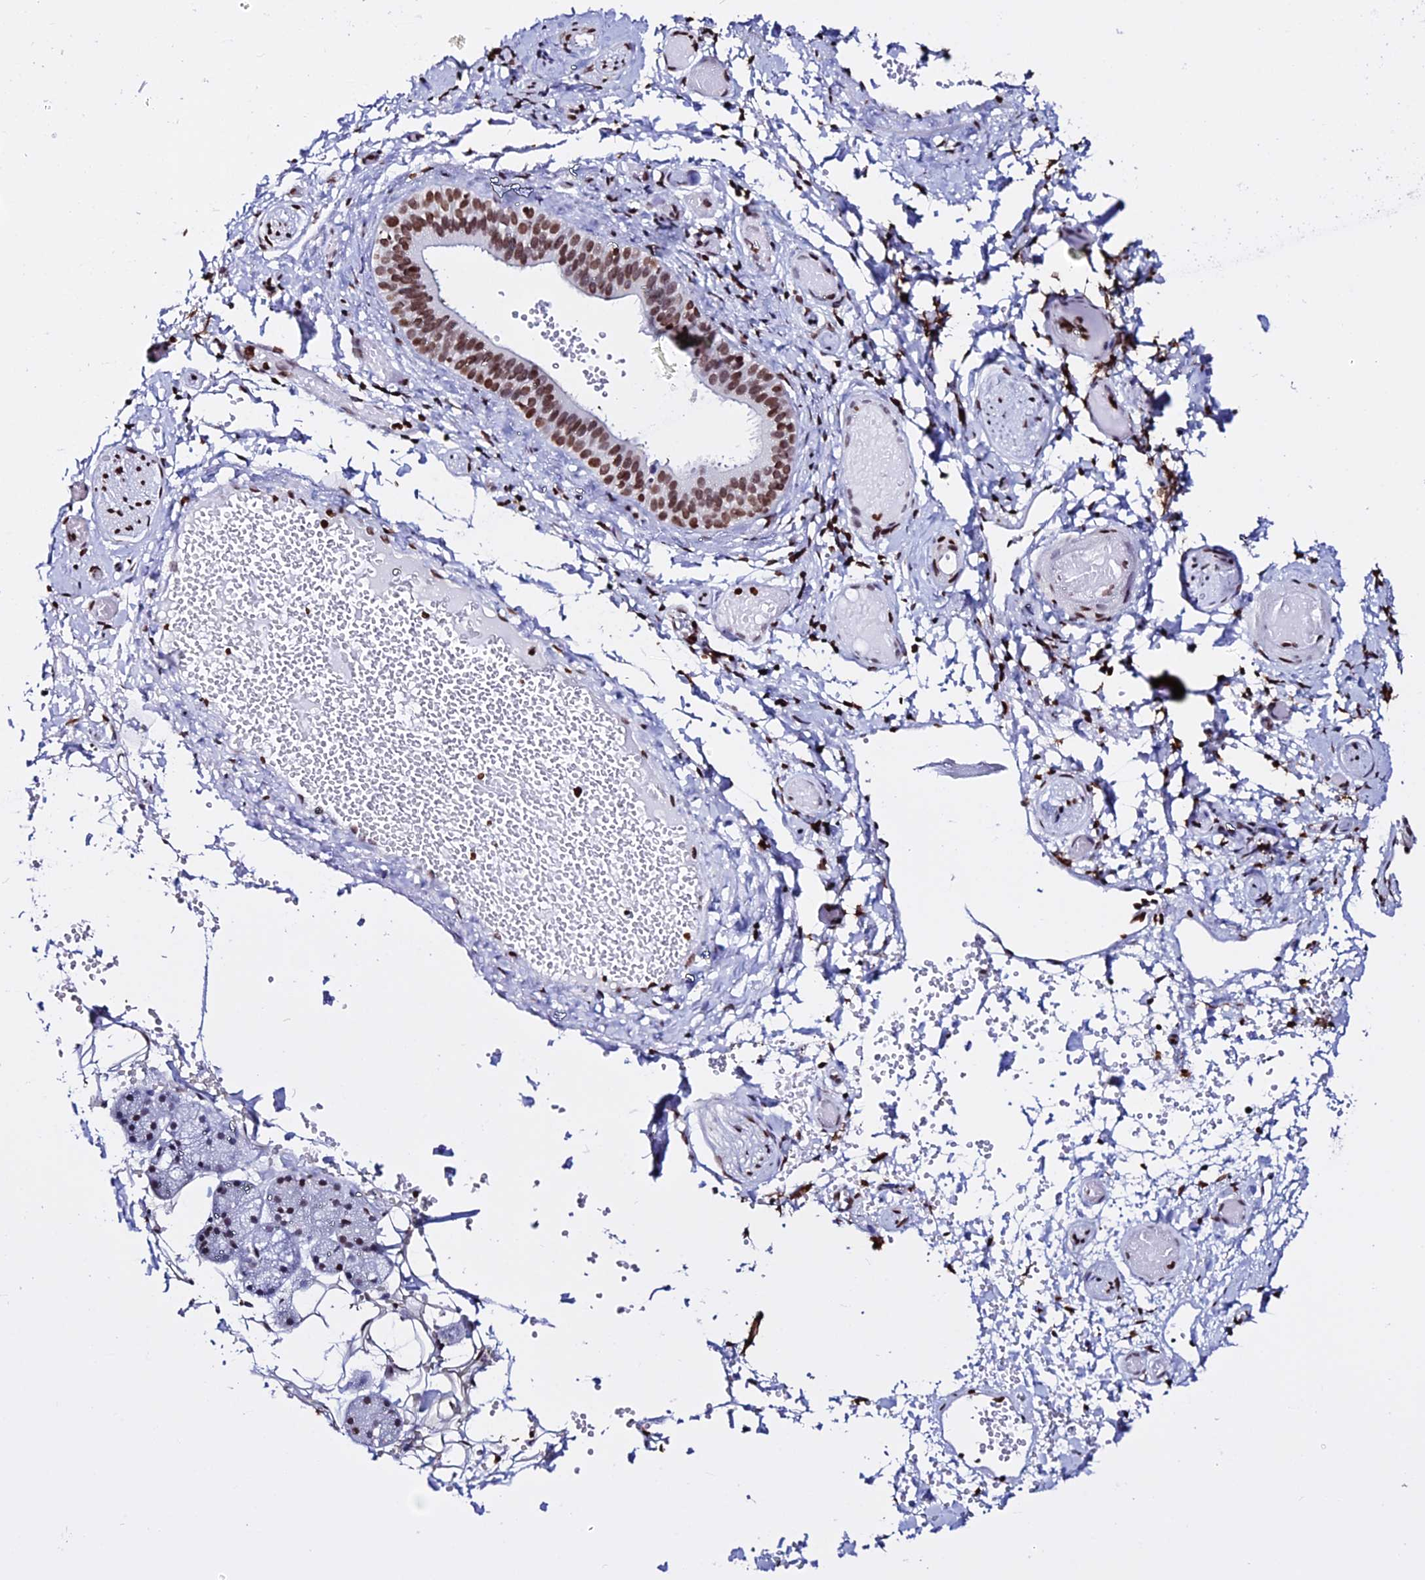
{"staining": {"intensity": "moderate", "quantity": "<25%", "location": "nuclear"}, "tissue": "salivary gland", "cell_type": "Glandular cells", "image_type": "normal", "snomed": [{"axis": "morphology", "description": "Normal tissue, NOS"}, {"axis": "topography", "description": "Salivary gland"}], "caption": "Benign salivary gland demonstrates moderate nuclear positivity in approximately <25% of glandular cells.", "gene": "ENSG00000282988", "patient": {"sex": "female", "age": 33}}